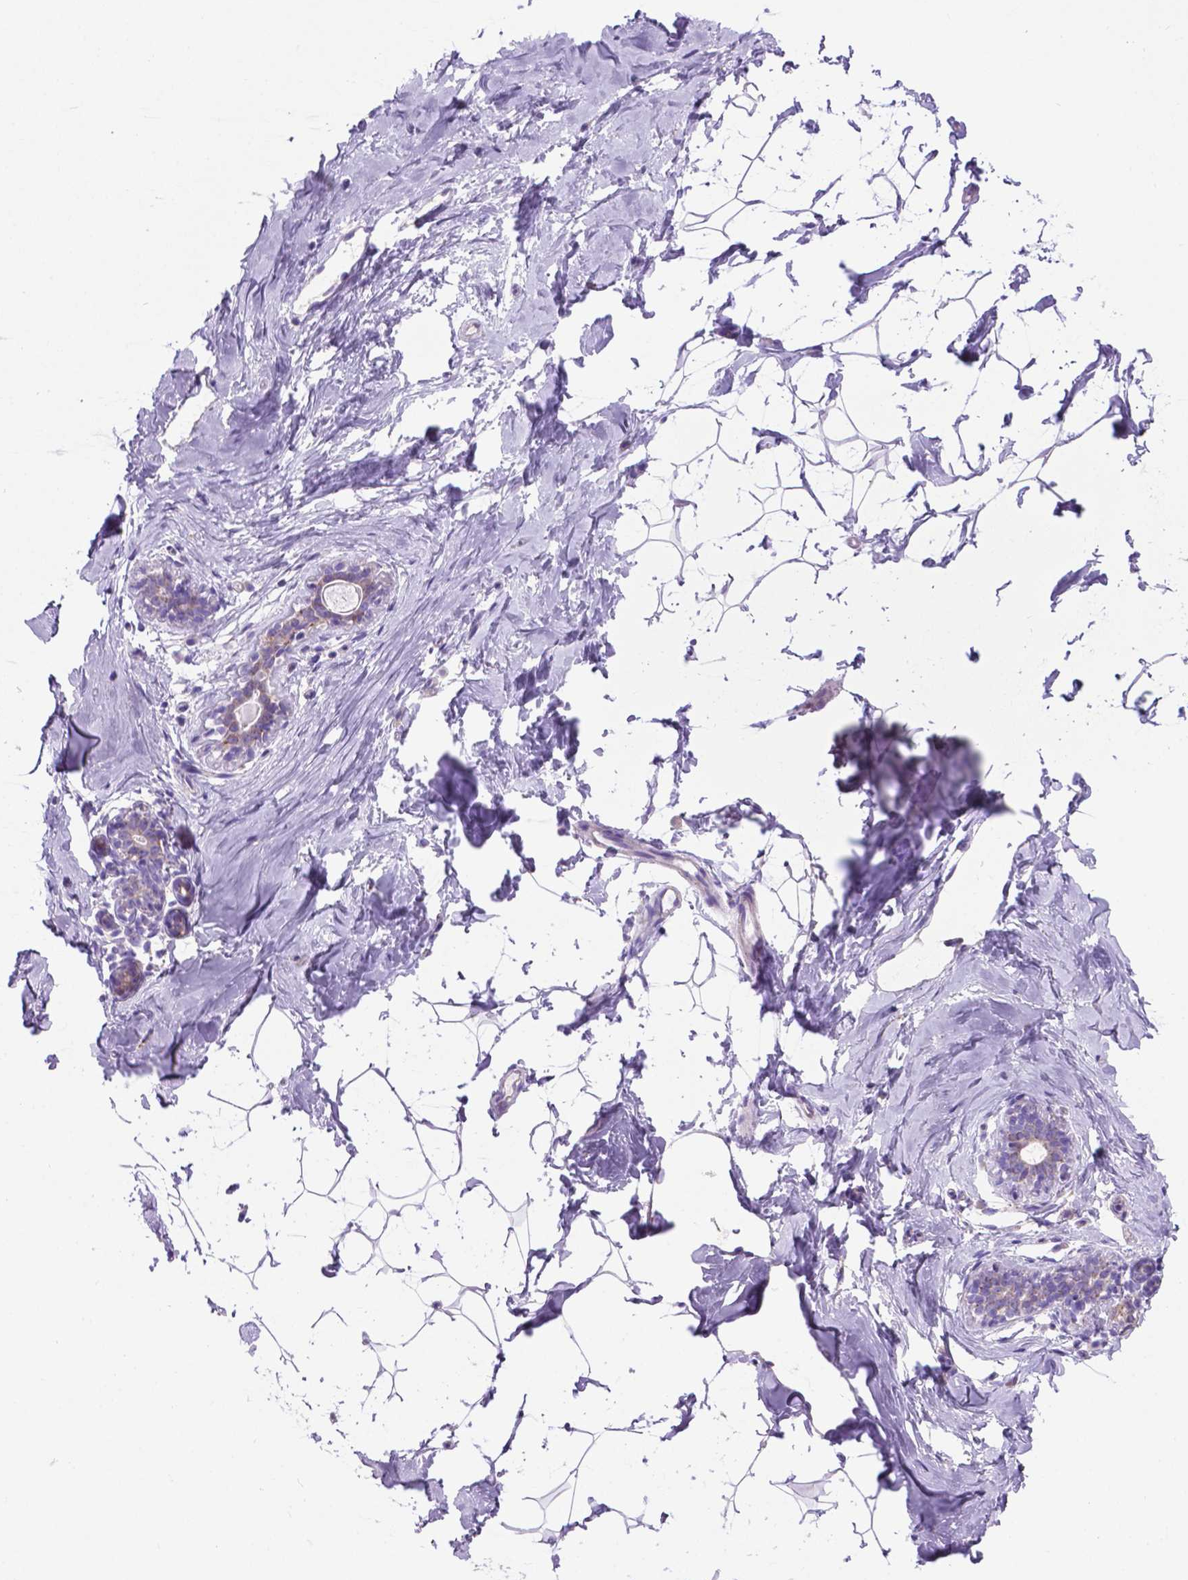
{"staining": {"intensity": "negative", "quantity": "none", "location": "none"}, "tissue": "breast", "cell_type": "Adipocytes", "image_type": "normal", "snomed": [{"axis": "morphology", "description": "Normal tissue, NOS"}, {"axis": "topography", "description": "Breast"}], "caption": "The image demonstrates no significant positivity in adipocytes of breast. The staining is performed using DAB brown chromogen with nuclei counter-stained in using hematoxylin.", "gene": "TMEM121B", "patient": {"sex": "female", "age": 32}}